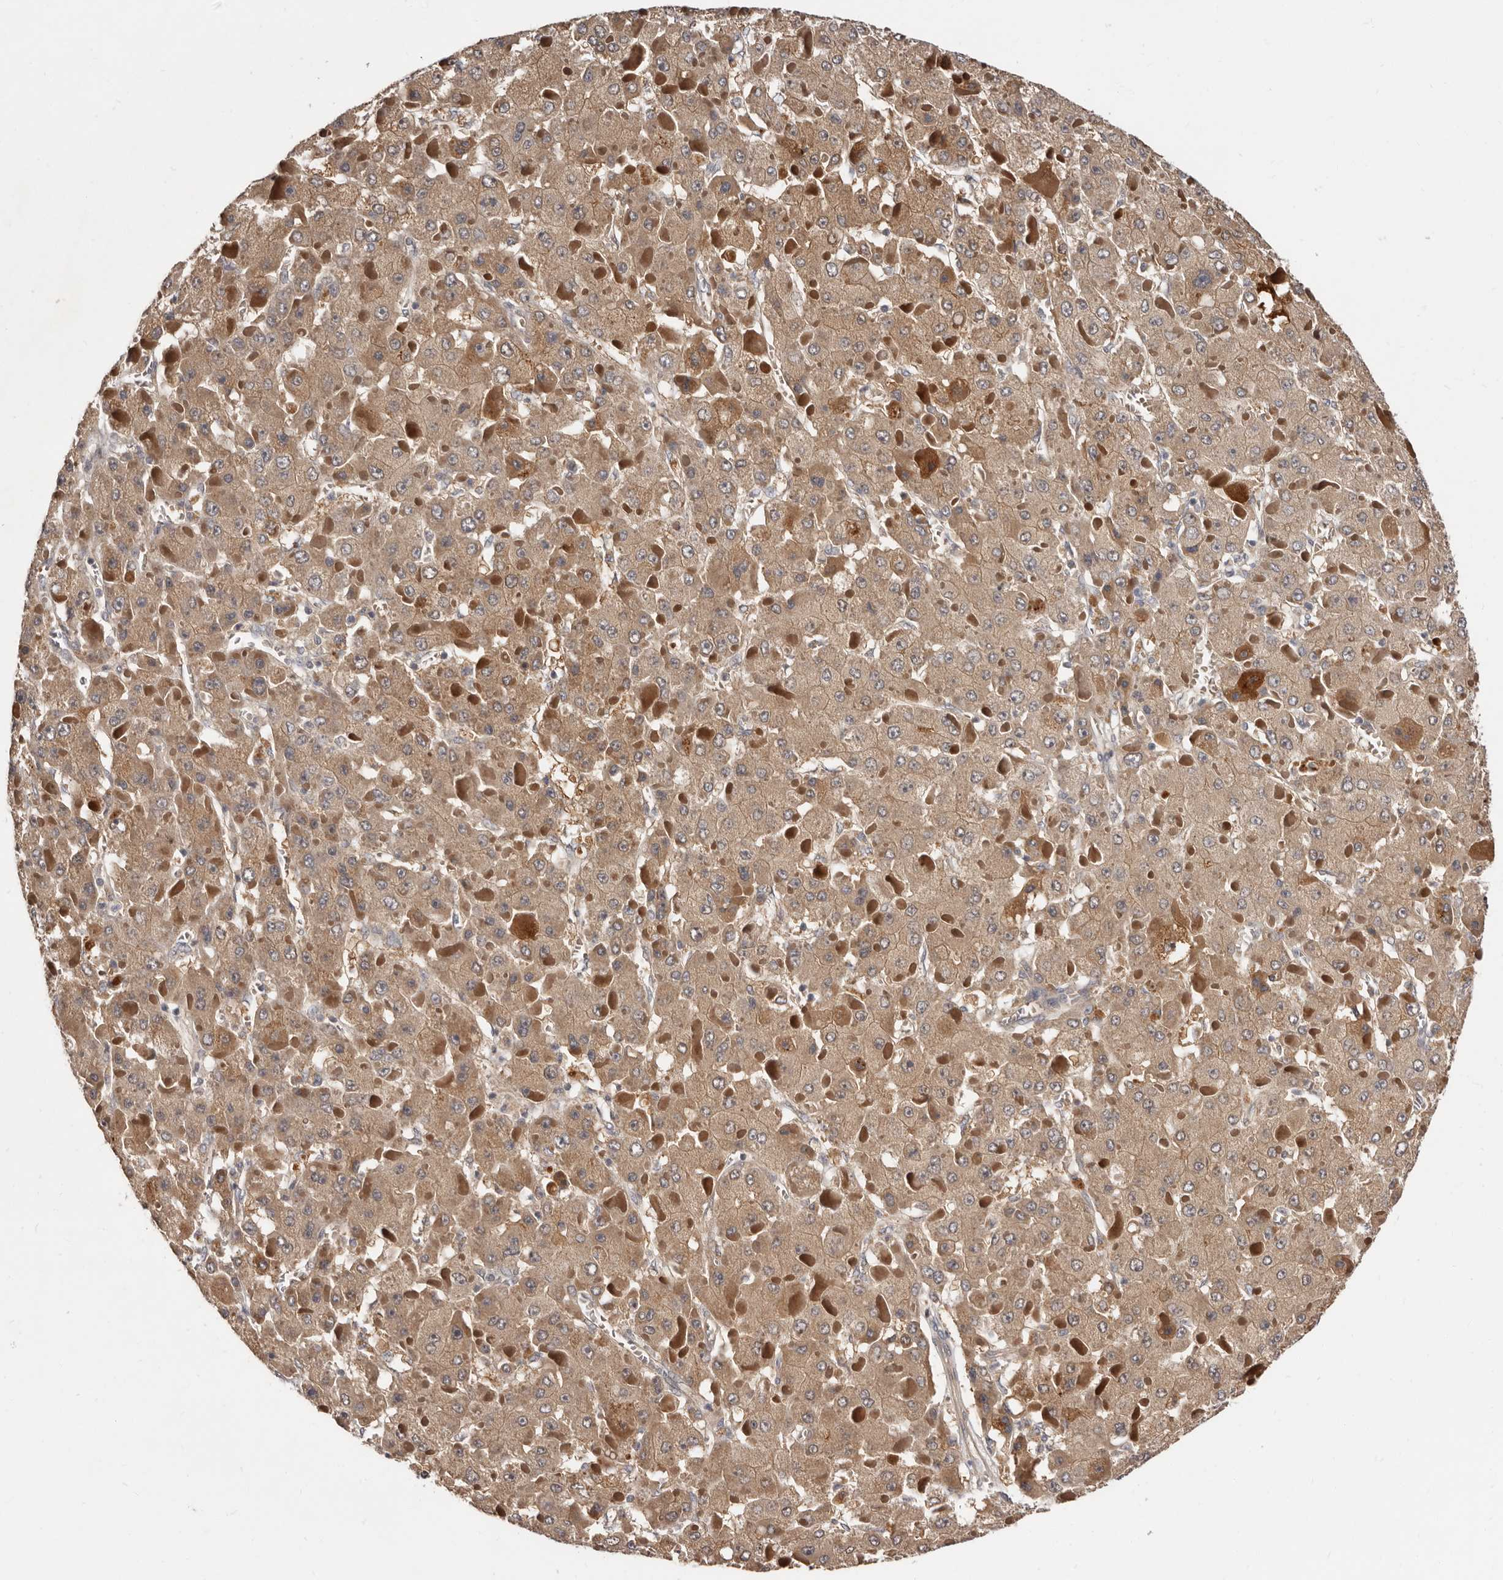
{"staining": {"intensity": "moderate", "quantity": ">75%", "location": "cytoplasmic/membranous"}, "tissue": "liver cancer", "cell_type": "Tumor cells", "image_type": "cancer", "snomed": [{"axis": "morphology", "description": "Carcinoma, Hepatocellular, NOS"}, {"axis": "topography", "description": "Liver"}], "caption": "IHC (DAB (3,3'-diaminobenzidine)) staining of liver cancer (hepatocellular carcinoma) displays moderate cytoplasmic/membranous protein expression in about >75% of tumor cells. The protein is stained brown, and the nuclei are stained in blue (DAB IHC with brightfield microscopy, high magnification).", "gene": "INAVA", "patient": {"sex": "female", "age": 73}}